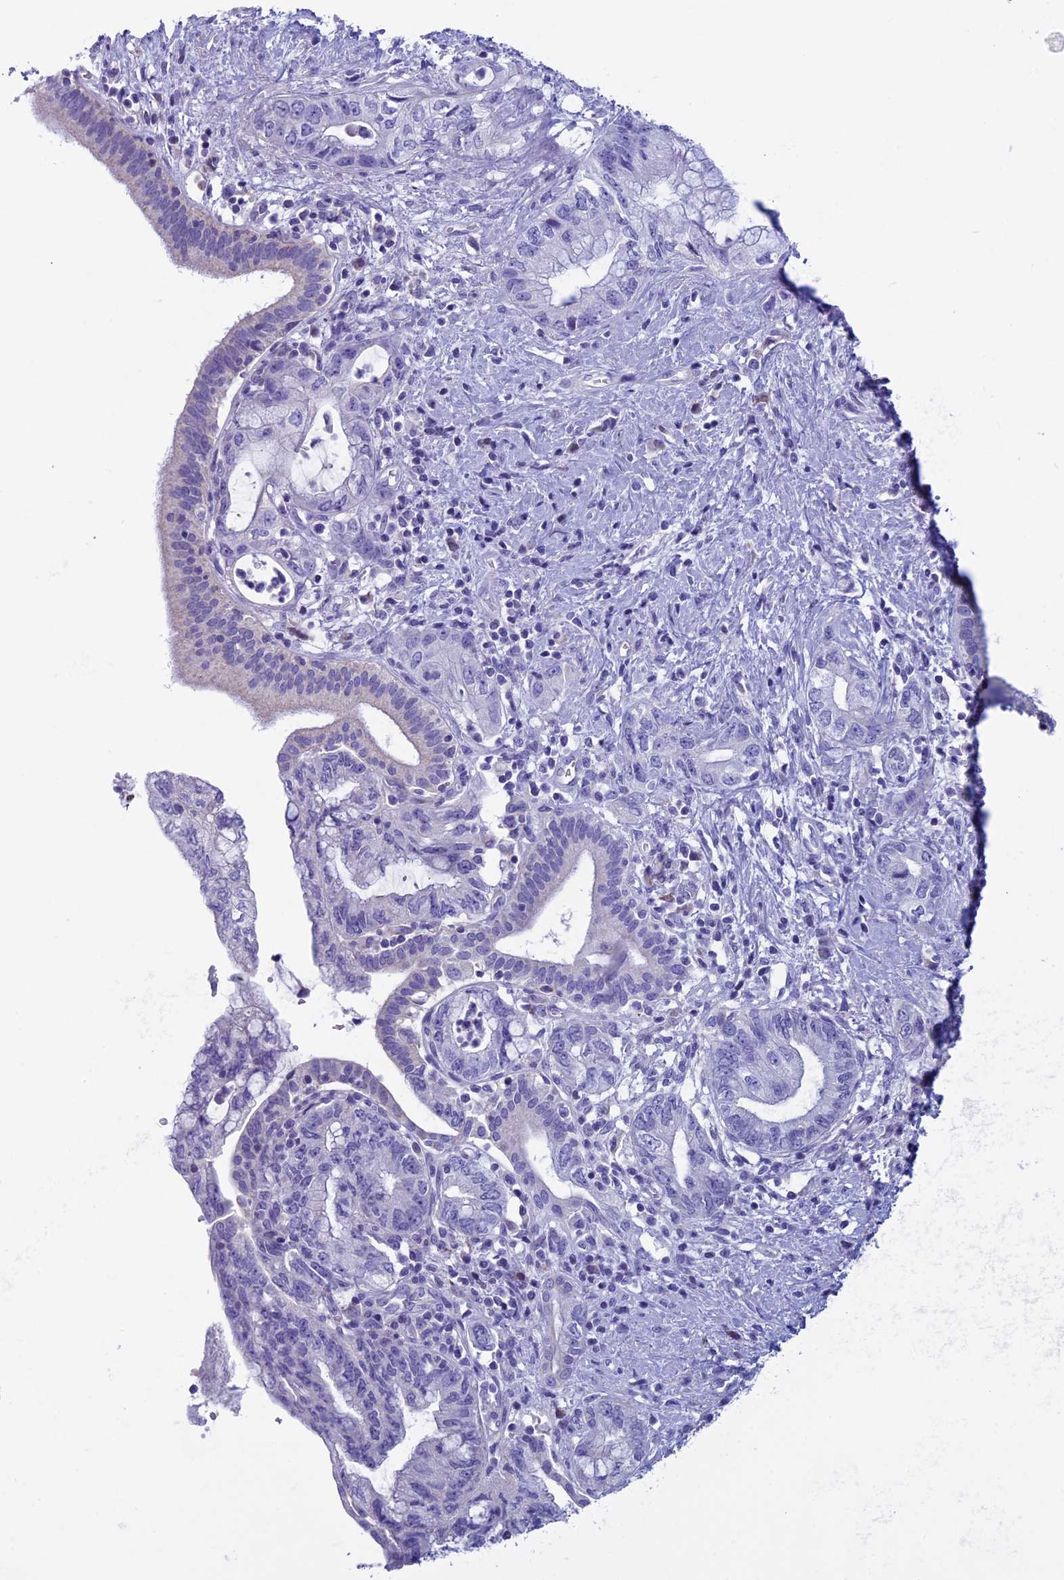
{"staining": {"intensity": "negative", "quantity": "none", "location": "none"}, "tissue": "pancreatic cancer", "cell_type": "Tumor cells", "image_type": "cancer", "snomed": [{"axis": "morphology", "description": "Adenocarcinoma, NOS"}, {"axis": "topography", "description": "Pancreas"}], "caption": "This photomicrograph is of pancreatic cancer stained with IHC to label a protein in brown with the nuclei are counter-stained blue. There is no staining in tumor cells.", "gene": "ZNF563", "patient": {"sex": "female", "age": 73}}